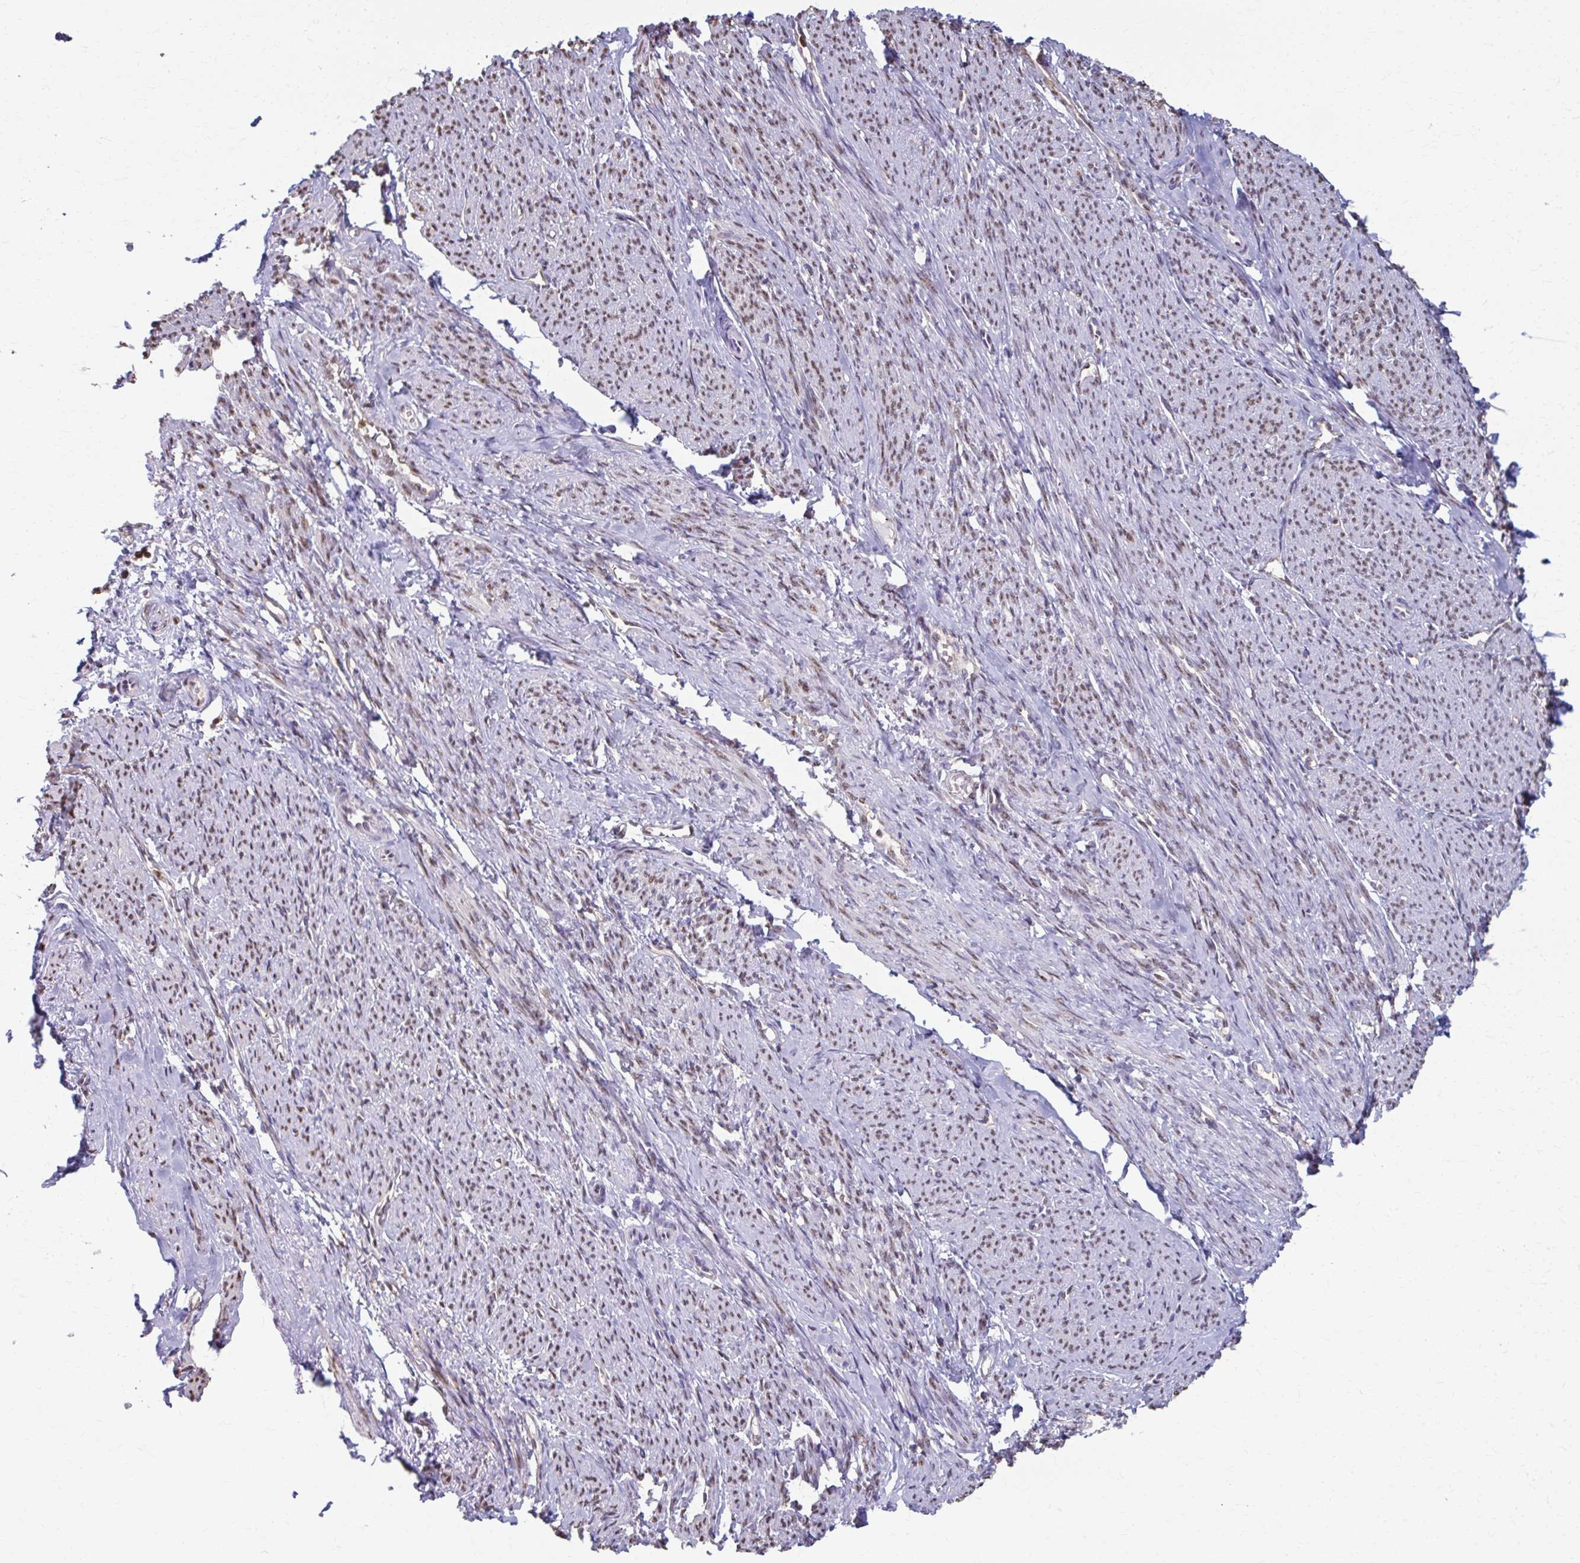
{"staining": {"intensity": "weak", "quantity": ">75%", "location": "nuclear"}, "tissue": "smooth muscle", "cell_type": "Smooth muscle cells", "image_type": "normal", "snomed": [{"axis": "morphology", "description": "Normal tissue, NOS"}, {"axis": "topography", "description": "Smooth muscle"}], "caption": "Immunohistochemical staining of unremarkable human smooth muscle reveals >75% levels of weak nuclear protein positivity in about >75% of smooth muscle cells.", "gene": "ING4", "patient": {"sex": "female", "age": 65}}